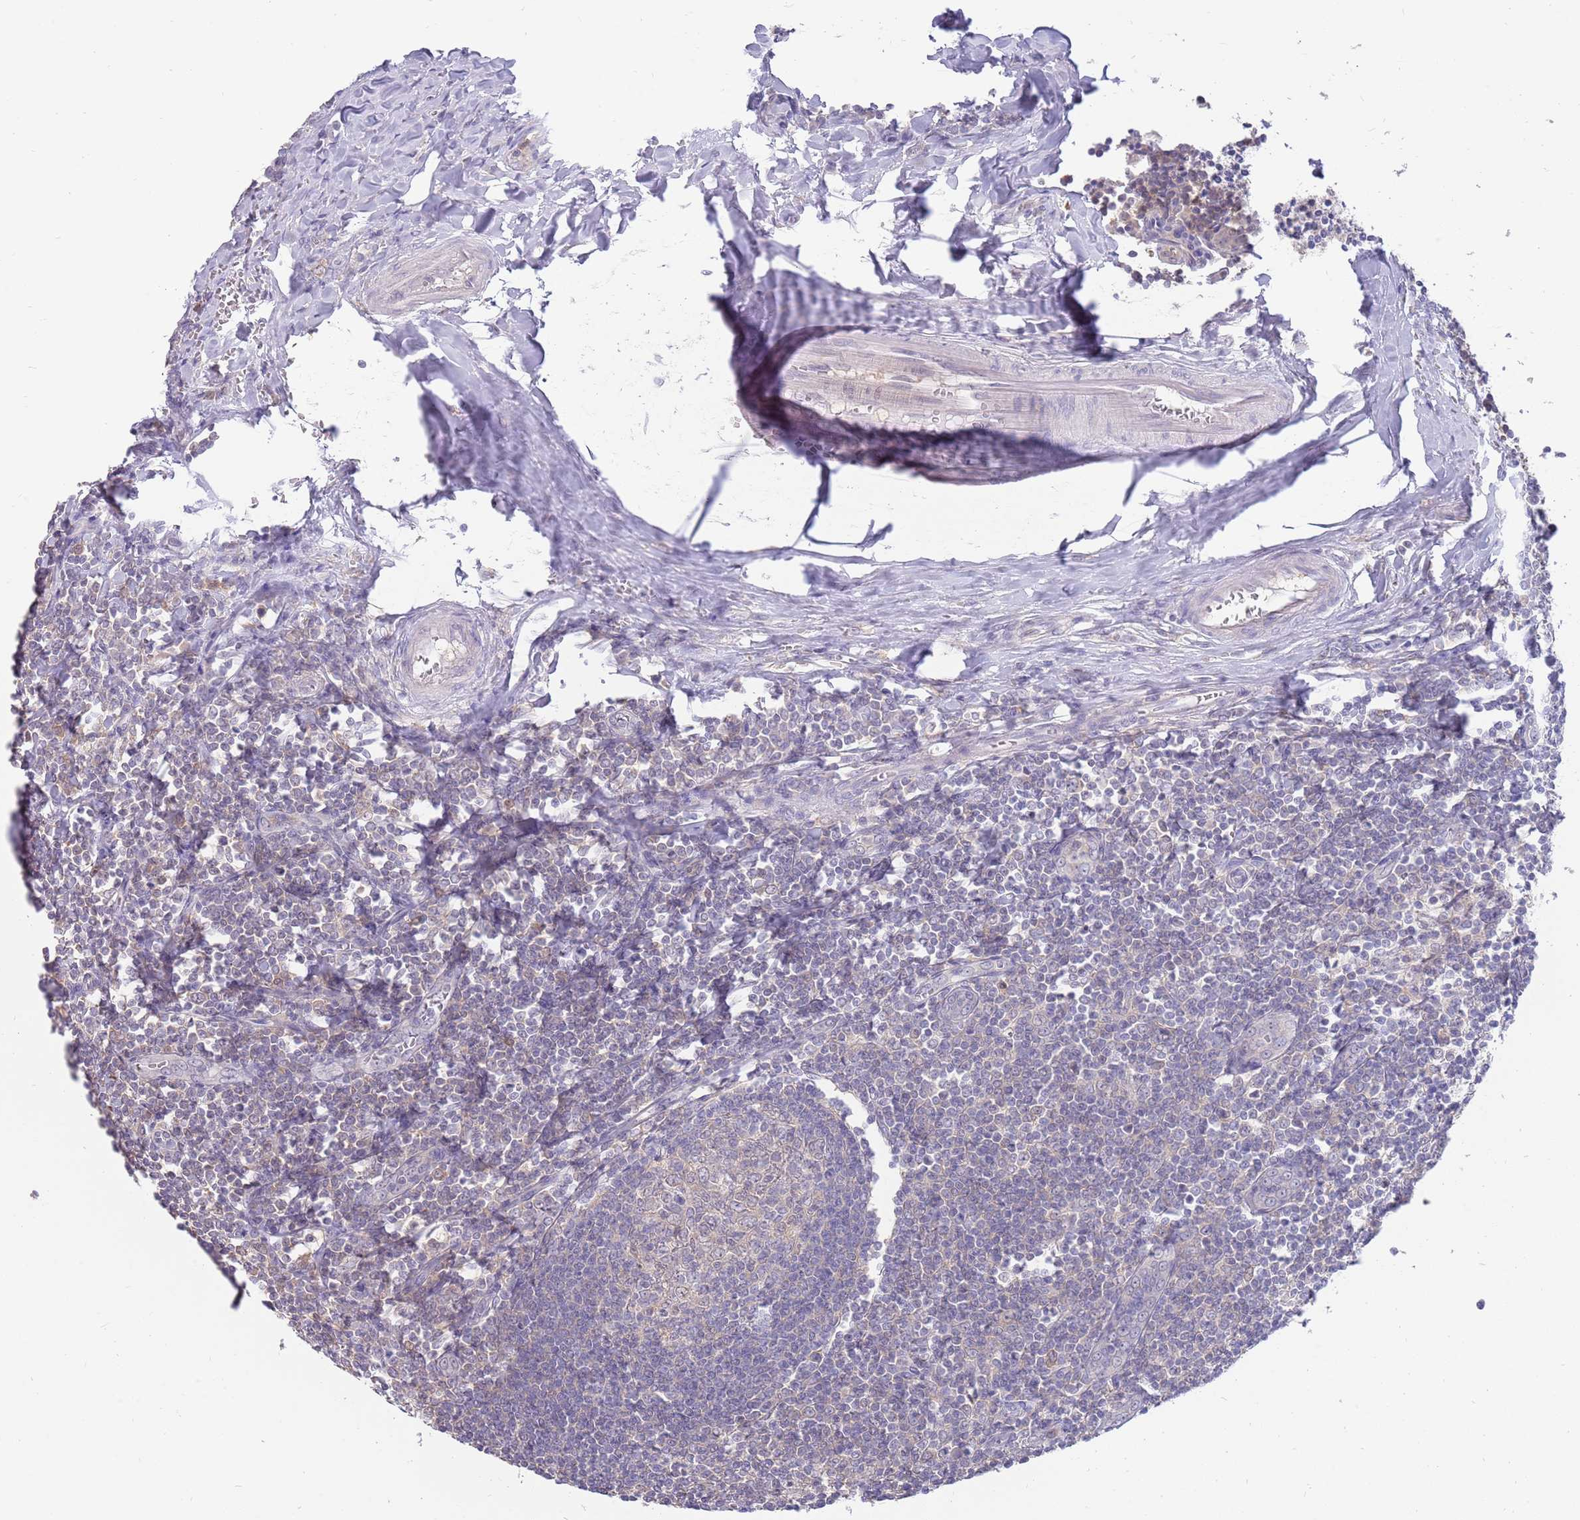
{"staining": {"intensity": "negative", "quantity": "none", "location": "none"}, "tissue": "tonsil", "cell_type": "Germinal center cells", "image_type": "normal", "snomed": [{"axis": "morphology", "description": "Normal tissue, NOS"}, {"axis": "topography", "description": "Tonsil"}], "caption": "Immunohistochemical staining of benign human tonsil demonstrates no significant staining in germinal center cells. (DAB (3,3'-diaminobenzidine) IHC, high magnification).", "gene": "AP5S1", "patient": {"sex": "male", "age": 27}}